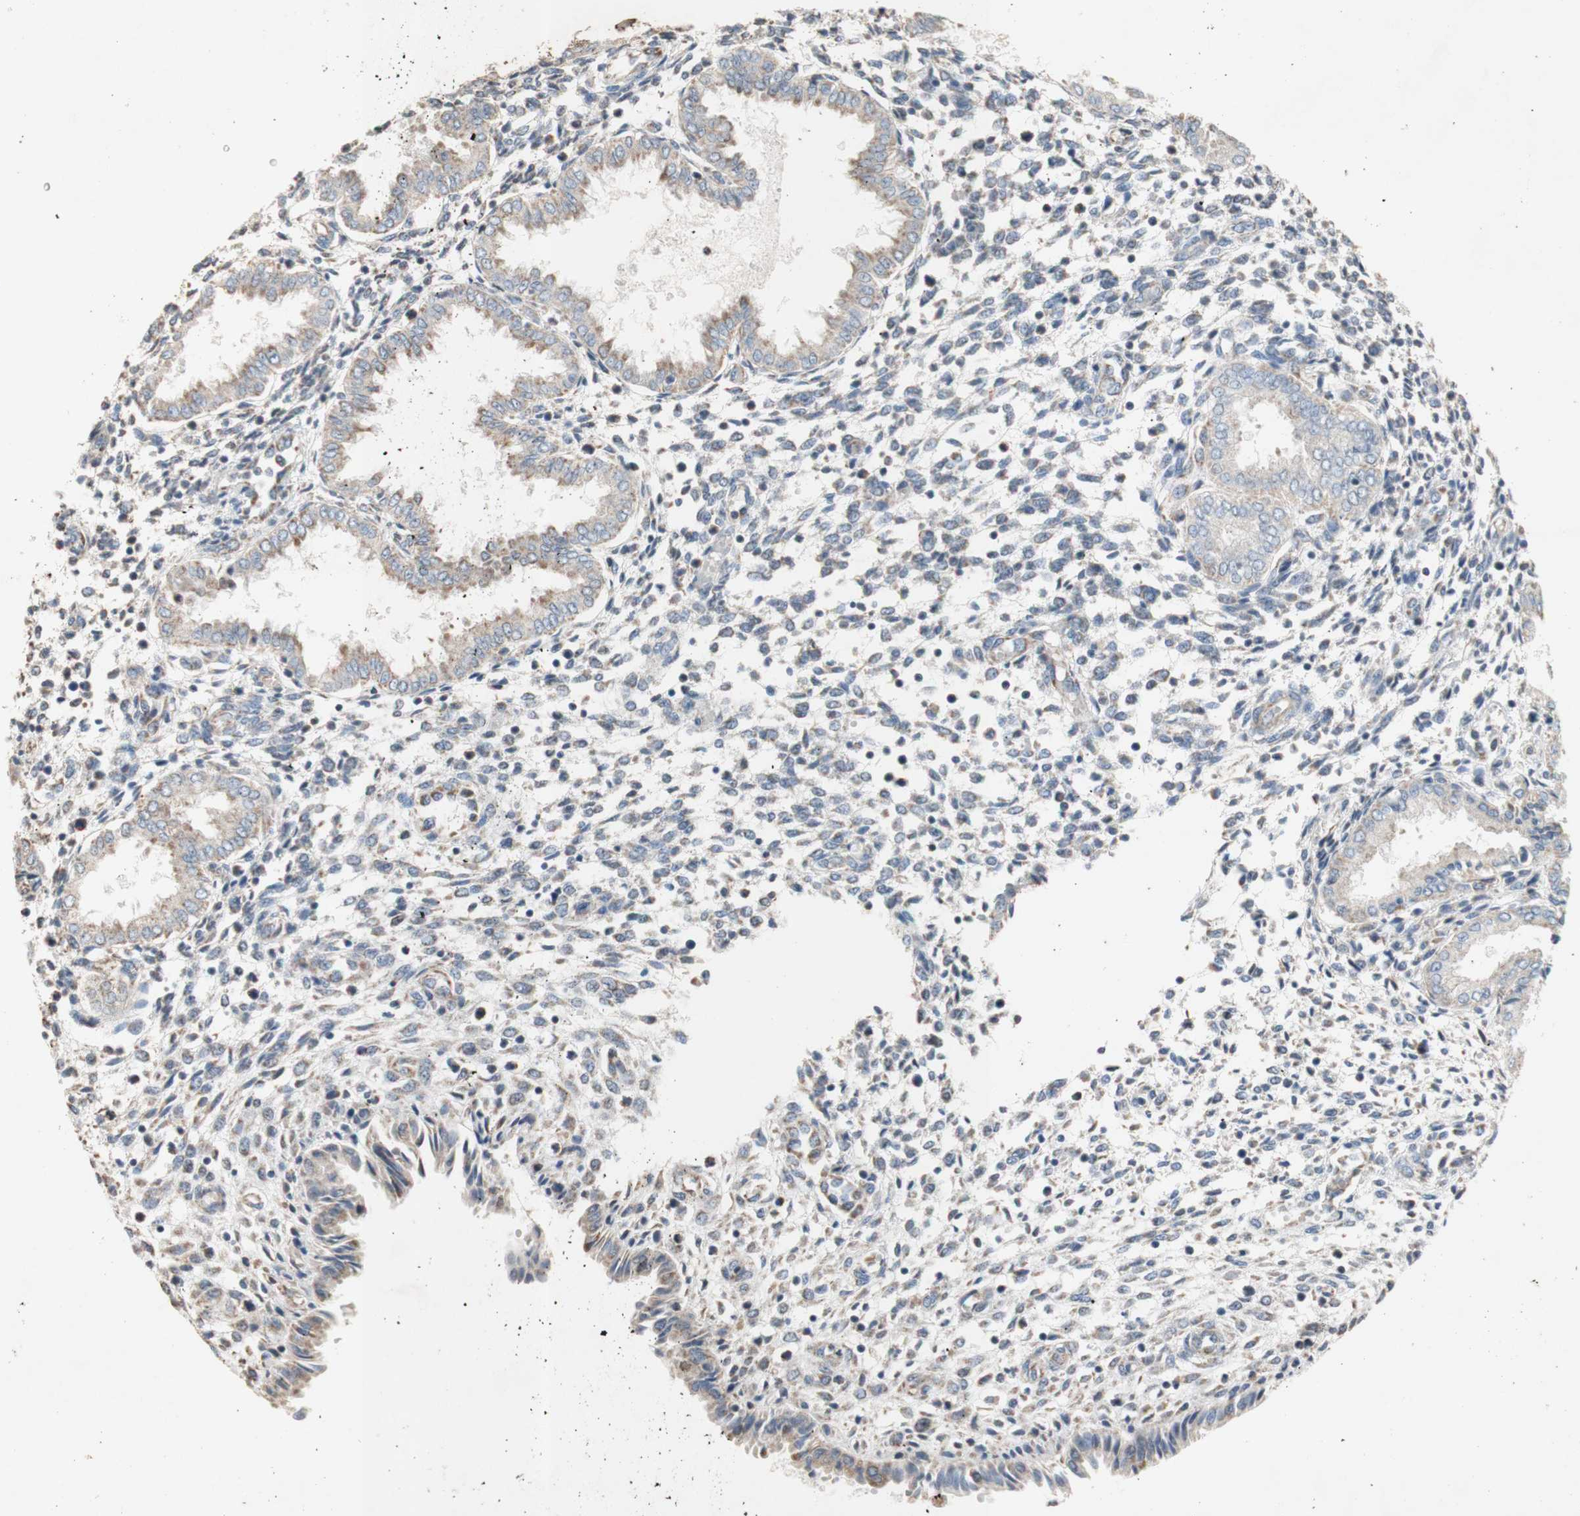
{"staining": {"intensity": "moderate", "quantity": "25%-75%", "location": "cytoplasmic/membranous"}, "tissue": "endometrium", "cell_type": "Cells in endometrial stroma", "image_type": "normal", "snomed": [{"axis": "morphology", "description": "Normal tissue, NOS"}, {"axis": "topography", "description": "Endometrium"}], "caption": "Protein positivity by immunohistochemistry (IHC) demonstrates moderate cytoplasmic/membranous positivity in approximately 25%-75% of cells in endometrial stroma in benign endometrium. (Brightfield microscopy of DAB IHC at high magnification).", "gene": "PTGIS", "patient": {"sex": "female", "age": 33}}